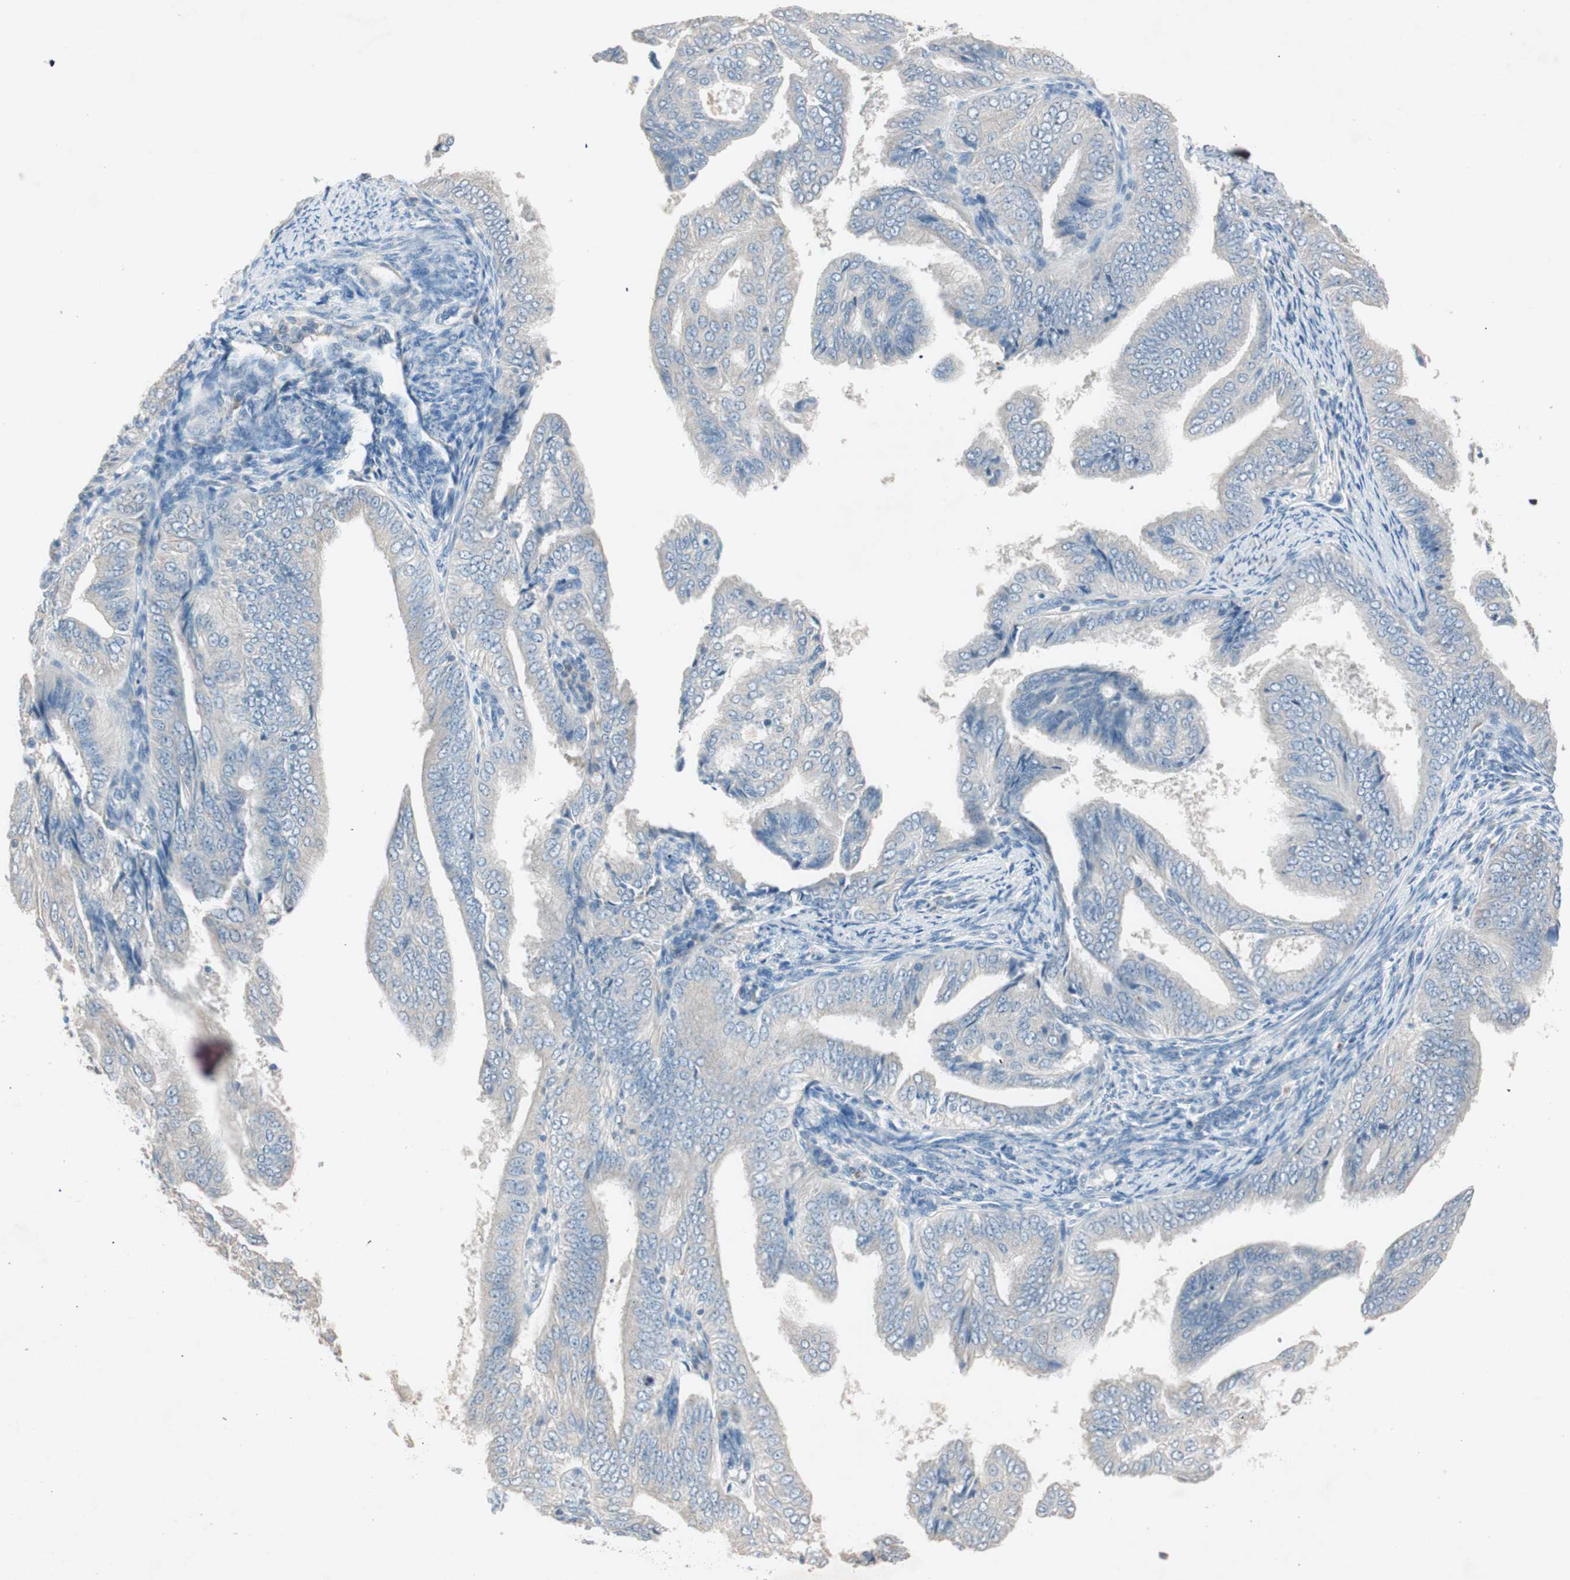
{"staining": {"intensity": "weak", "quantity": "25%-75%", "location": "cytoplasmic/membranous"}, "tissue": "endometrial cancer", "cell_type": "Tumor cells", "image_type": "cancer", "snomed": [{"axis": "morphology", "description": "Adenocarcinoma, NOS"}, {"axis": "topography", "description": "Endometrium"}], "caption": "Tumor cells exhibit low levels of weak cytoplasmic/membranous positivity in approximately 25%-75% of cells in endometrial cancer. The staining was performed using DAB, with brown indicating positive protein expression. Nuclei are stained blue with hematoxylin.", "gene": "KHK", "patient": {"sex": "female", "age": 58}}